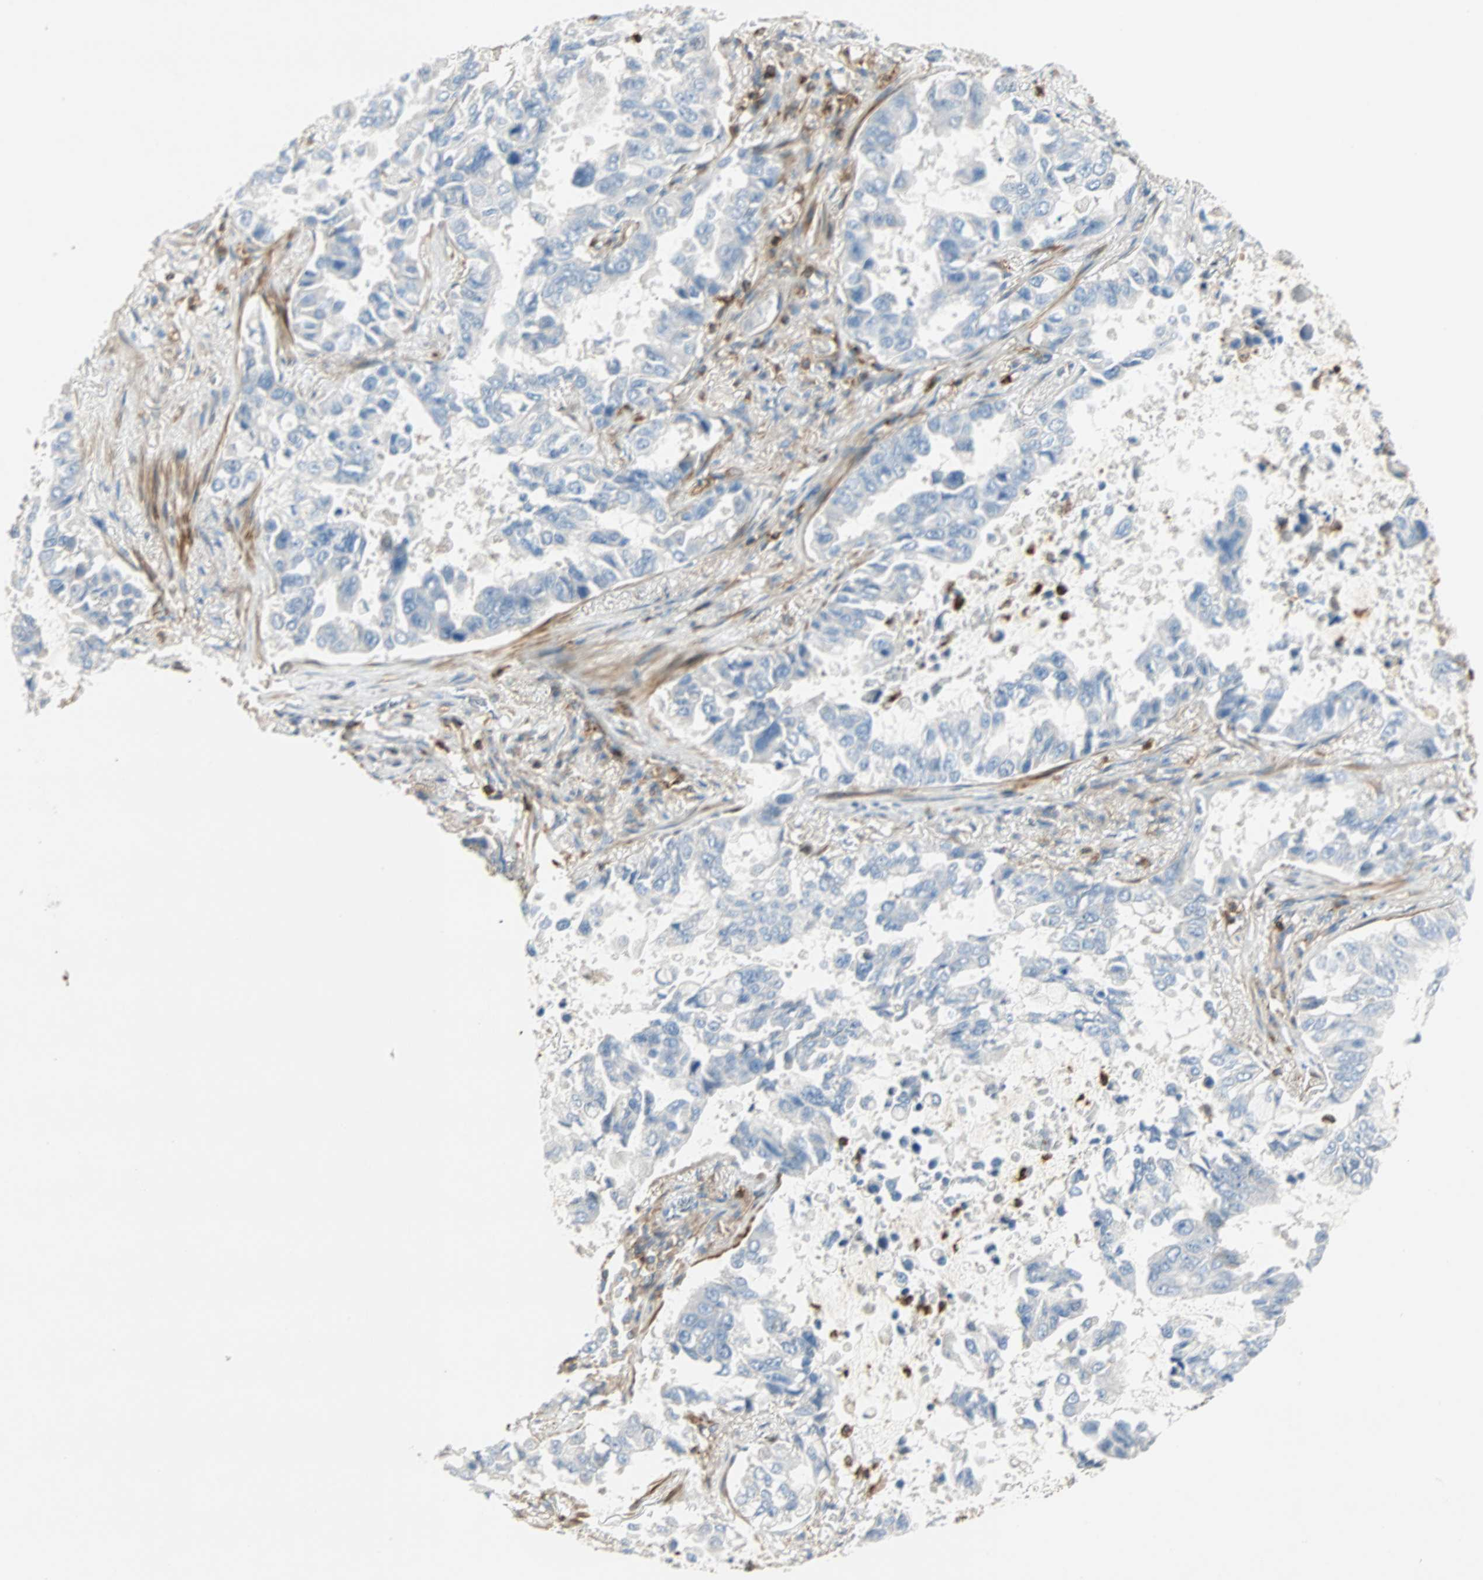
{"staining": {"intensity": "negative", "quantity": "none", "location": "none"}, "tissue": "lung cancer", "cell_type": "Tumor cells", "image_type": "cancer", "snomed": [{"axis": "morphology", "description": "Adenocarcinoma, NOS"}, {"axis": "topography", "description": "Lung"}], "caption": "High power microscopy image of an IHC image of adenocarcinoma (lung), revealing no significant staining in tumor cells.", "gene": "FMNL1", "patient": {"sex": "male", "age": 64}}